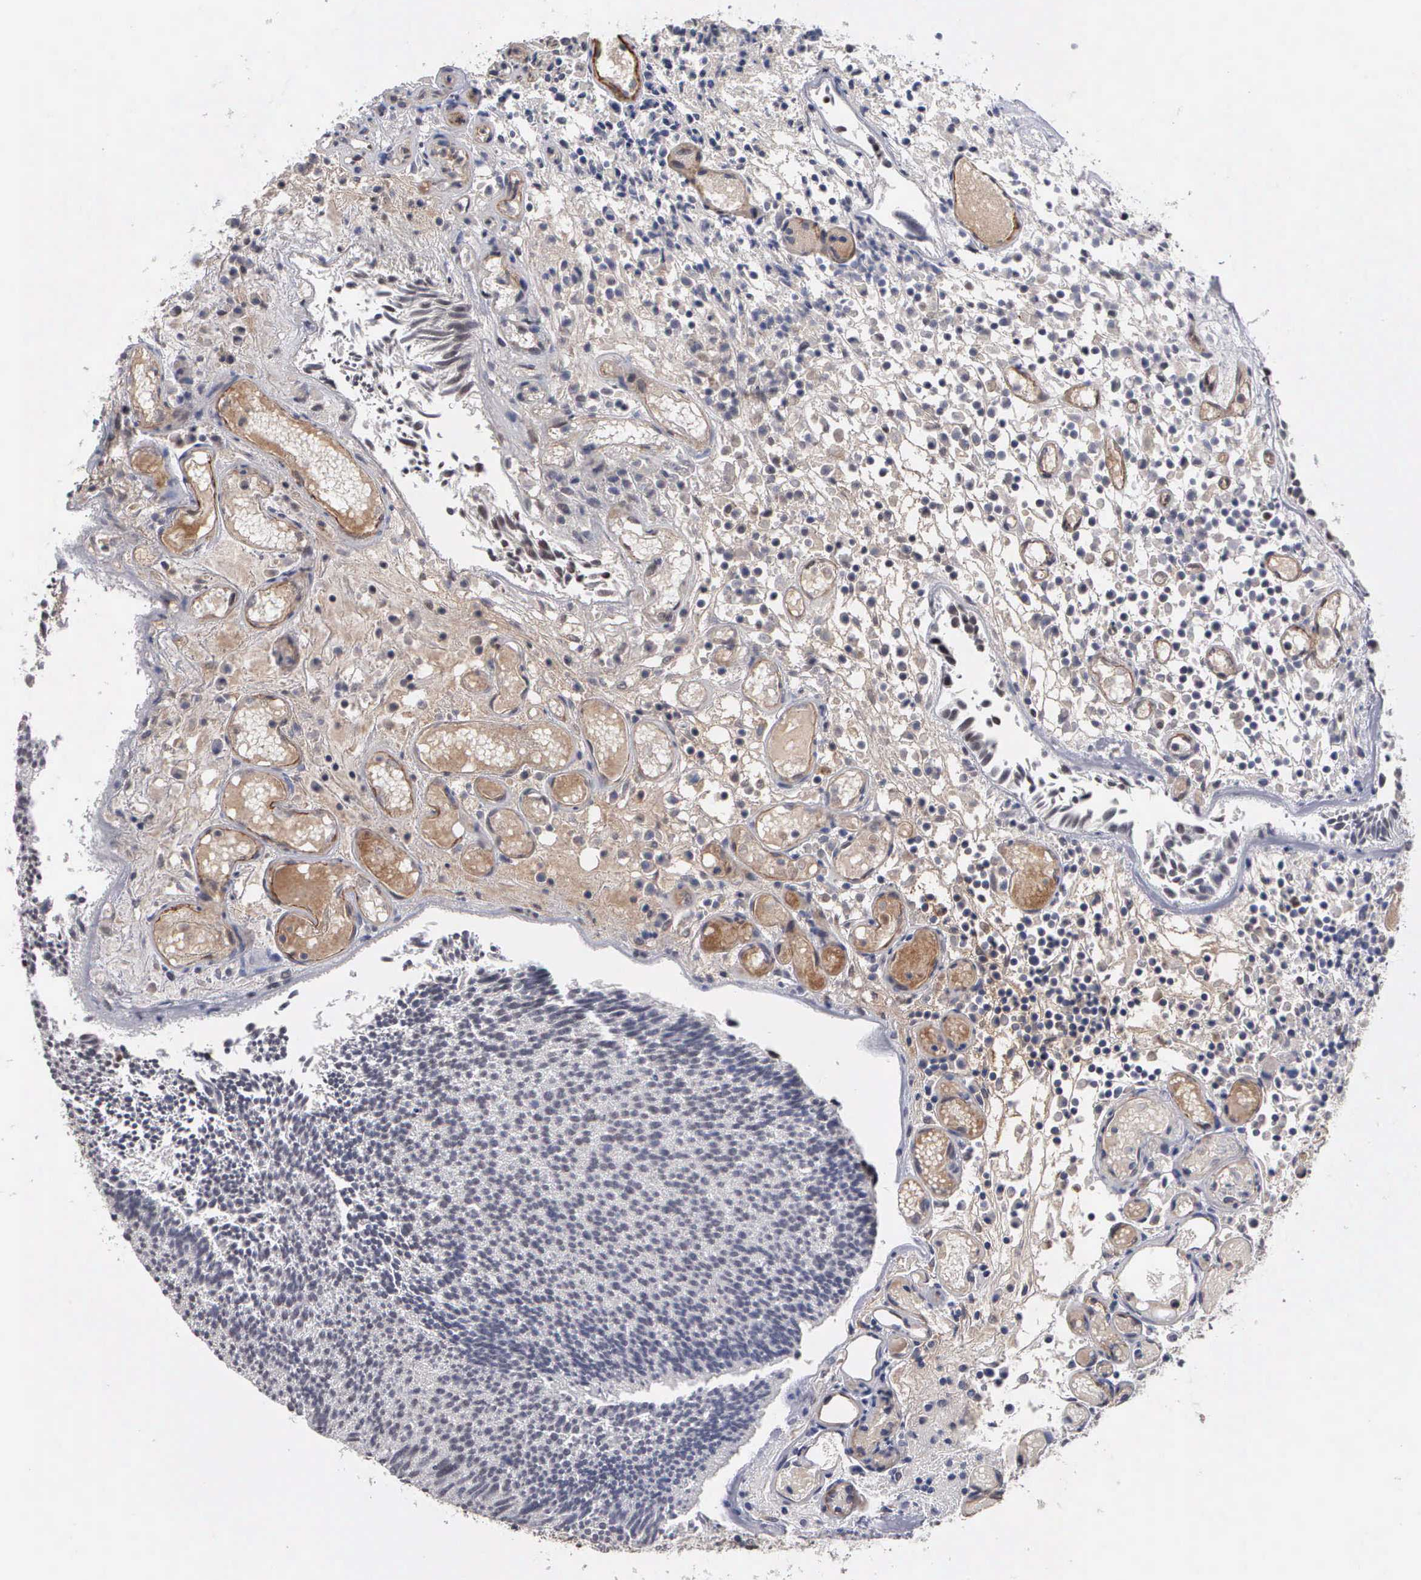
{"staining": {"intensity": "moderate", "quantity": "25%-75%", "location": "nuclear"}, "tissue": "urothelial cancer", "cell_type": "Tumor cells", "image_type": "cancer", "snomed": [{"axis": "morphology", "description": "Urothelial carcinoma, Low grade"}, {"axis": "topography", "description": "Urinary bladder"}], "caption": "Tumor cells demonstrate medium levels of moderate nuclear positivity in approximately 25%-75% of cells in human low-grade urothelial carcinoma. (brown staining indicates protein expression, while blue staining denotes nuclei).", "gene": "ZBTB33", "patient": {"sex": "male", "age": 85}}